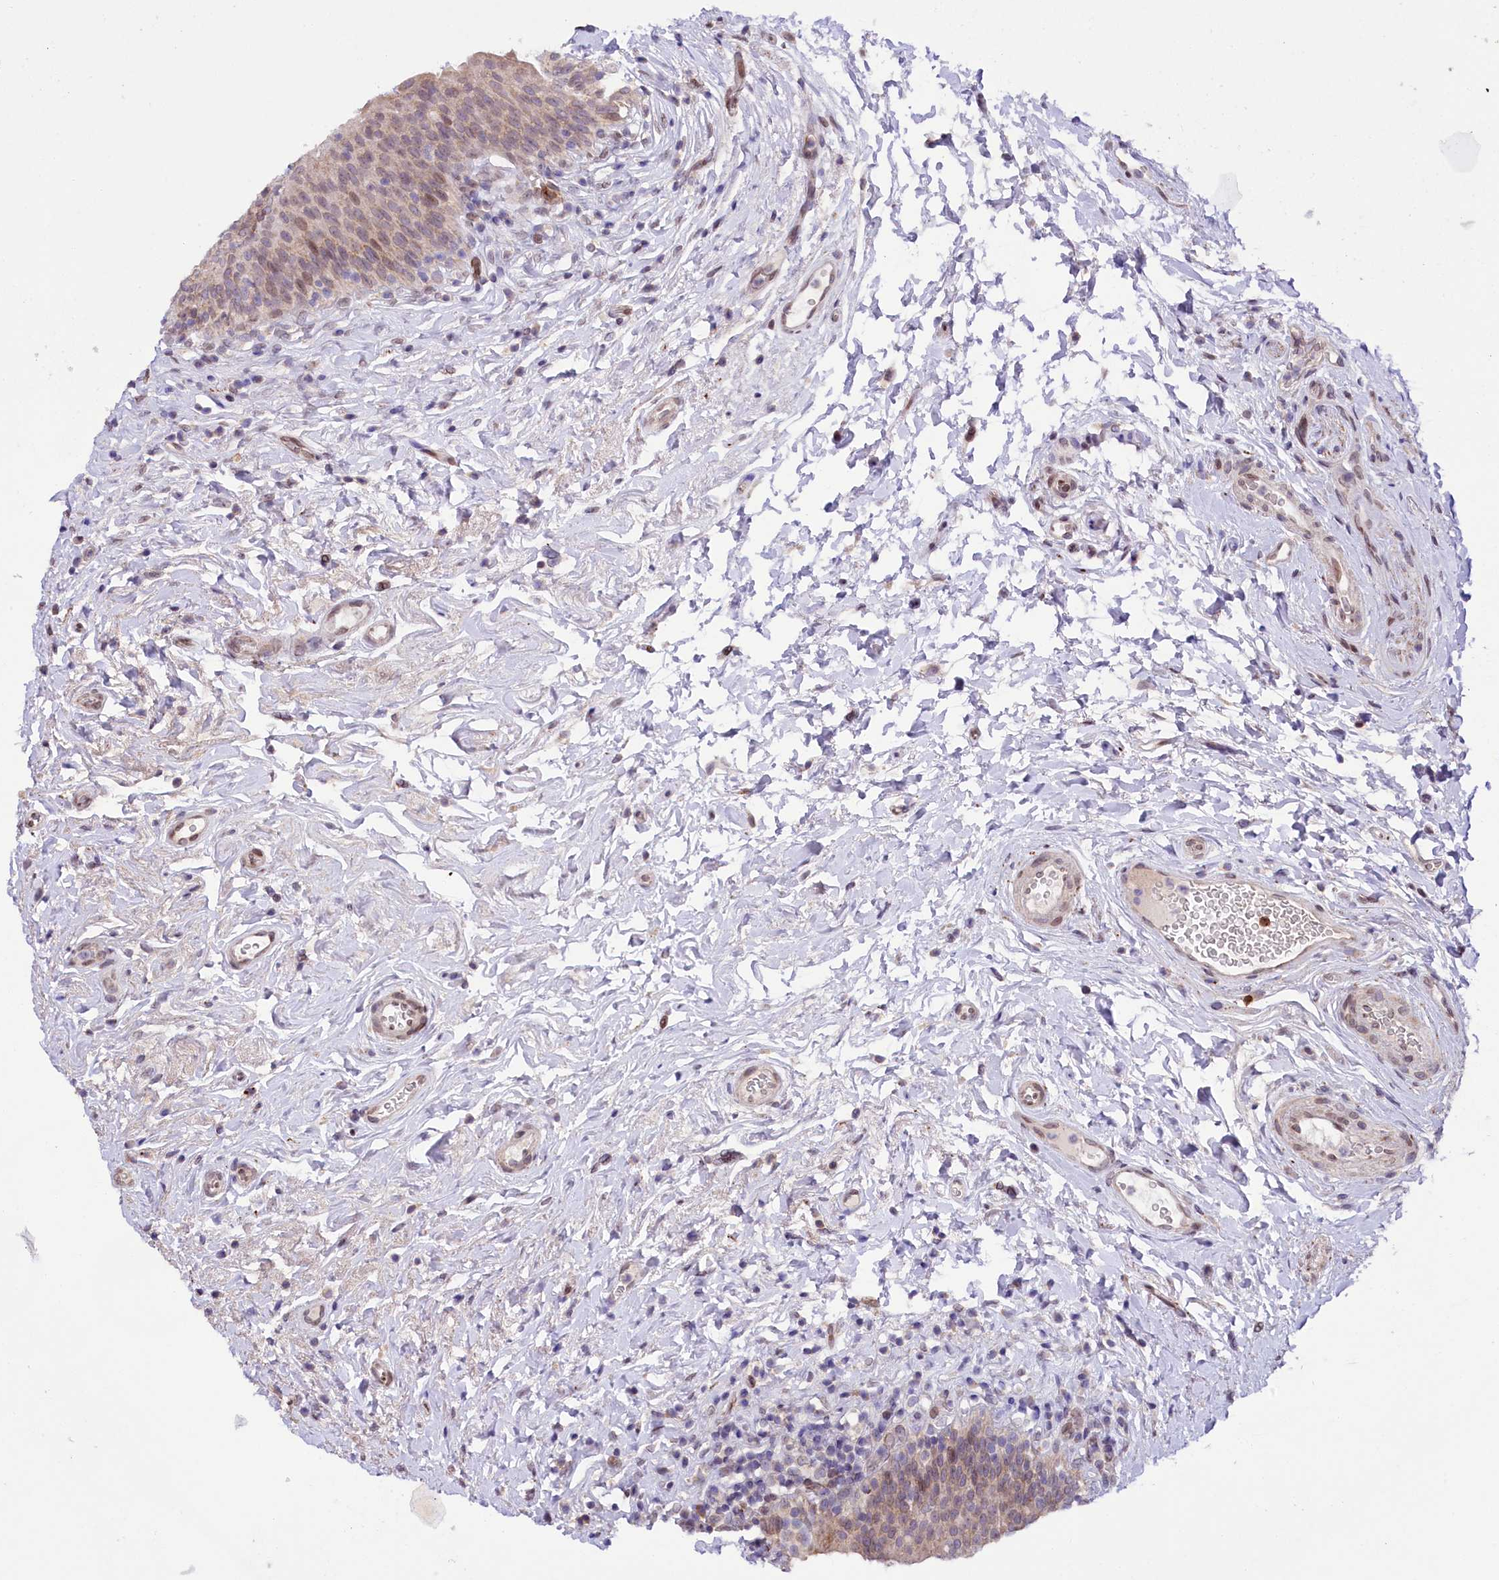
{"staining": {"intensity": "weak", "quantity": "<25%", "location": "nuclear"}, "tissue": "urinary bladder", "cell_type": "Urothelial cells", "image_type": "normal", "snomed": [{"axis": "morphology", "description": "Normal tissue, NOS"}, {"axis": "topography", "description": "Urinary bladder"}], "caption": "This is an immunohistochemistry photomicrograph of unremarkable human urinary bladder. There is no positivity in urothelial cells.", "gene": "ZNF226", "patient": {"sex": "male", "age": 83}}